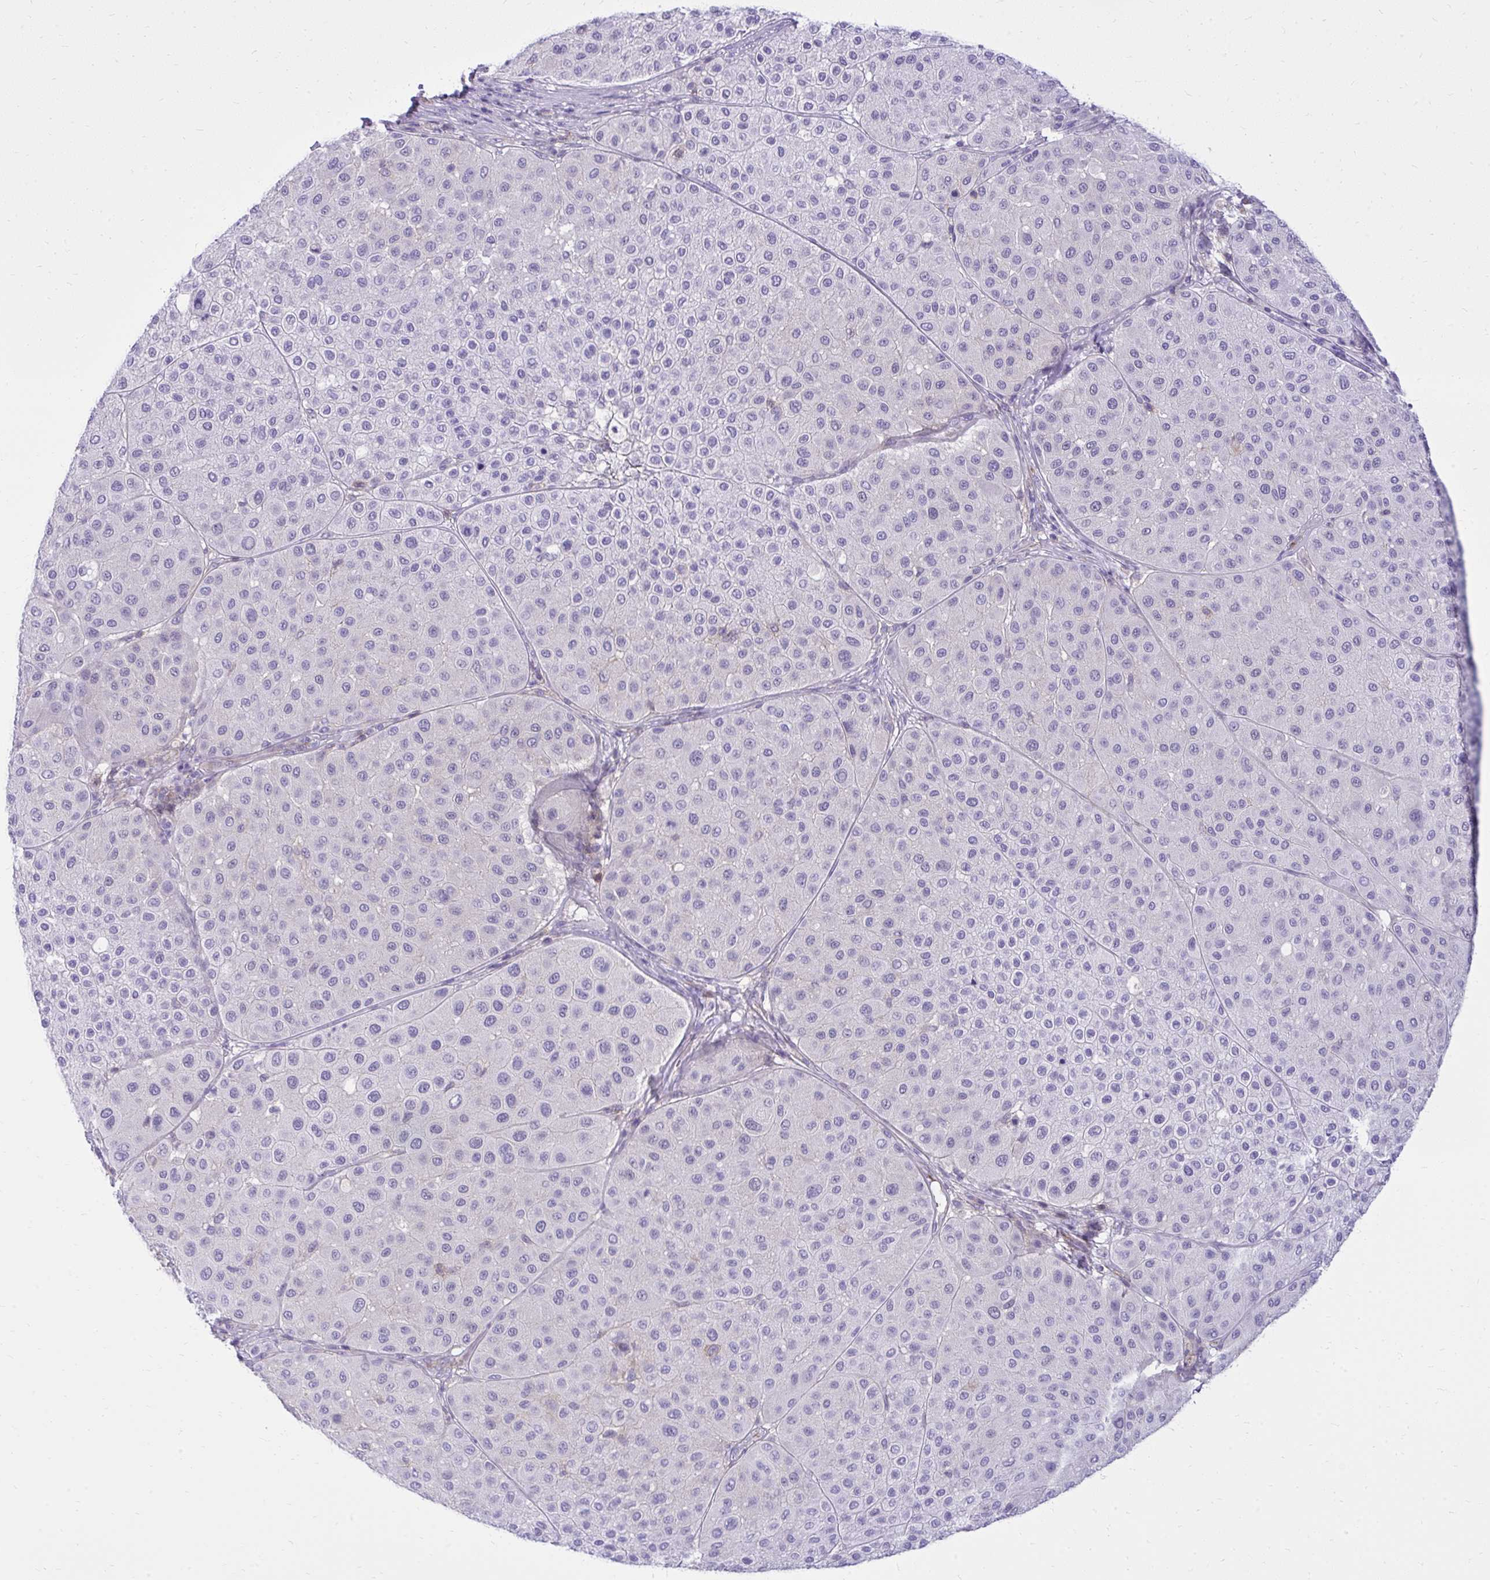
{"staining": {"intensity": "negative", "quantity": "none", "location": "none"}, "tissue": "melanoma", "cell_type": "Tumor cells", "image_type": "cancer", "snomed": [{"axis": "morphology", "description": "Malignant melanoma, Metastatic site"}, {"axis": "topography", "description": "Smooth muscle"}], "caption": "High power microscopy histopathology image of an immunohistochemistry (IHC) micrograph of malignant melanoma (metastatic site), revealing no significant positivity in tumor cells.", "gene": "GPRIN3", "patient": {"sex": "male", "age": 41}}